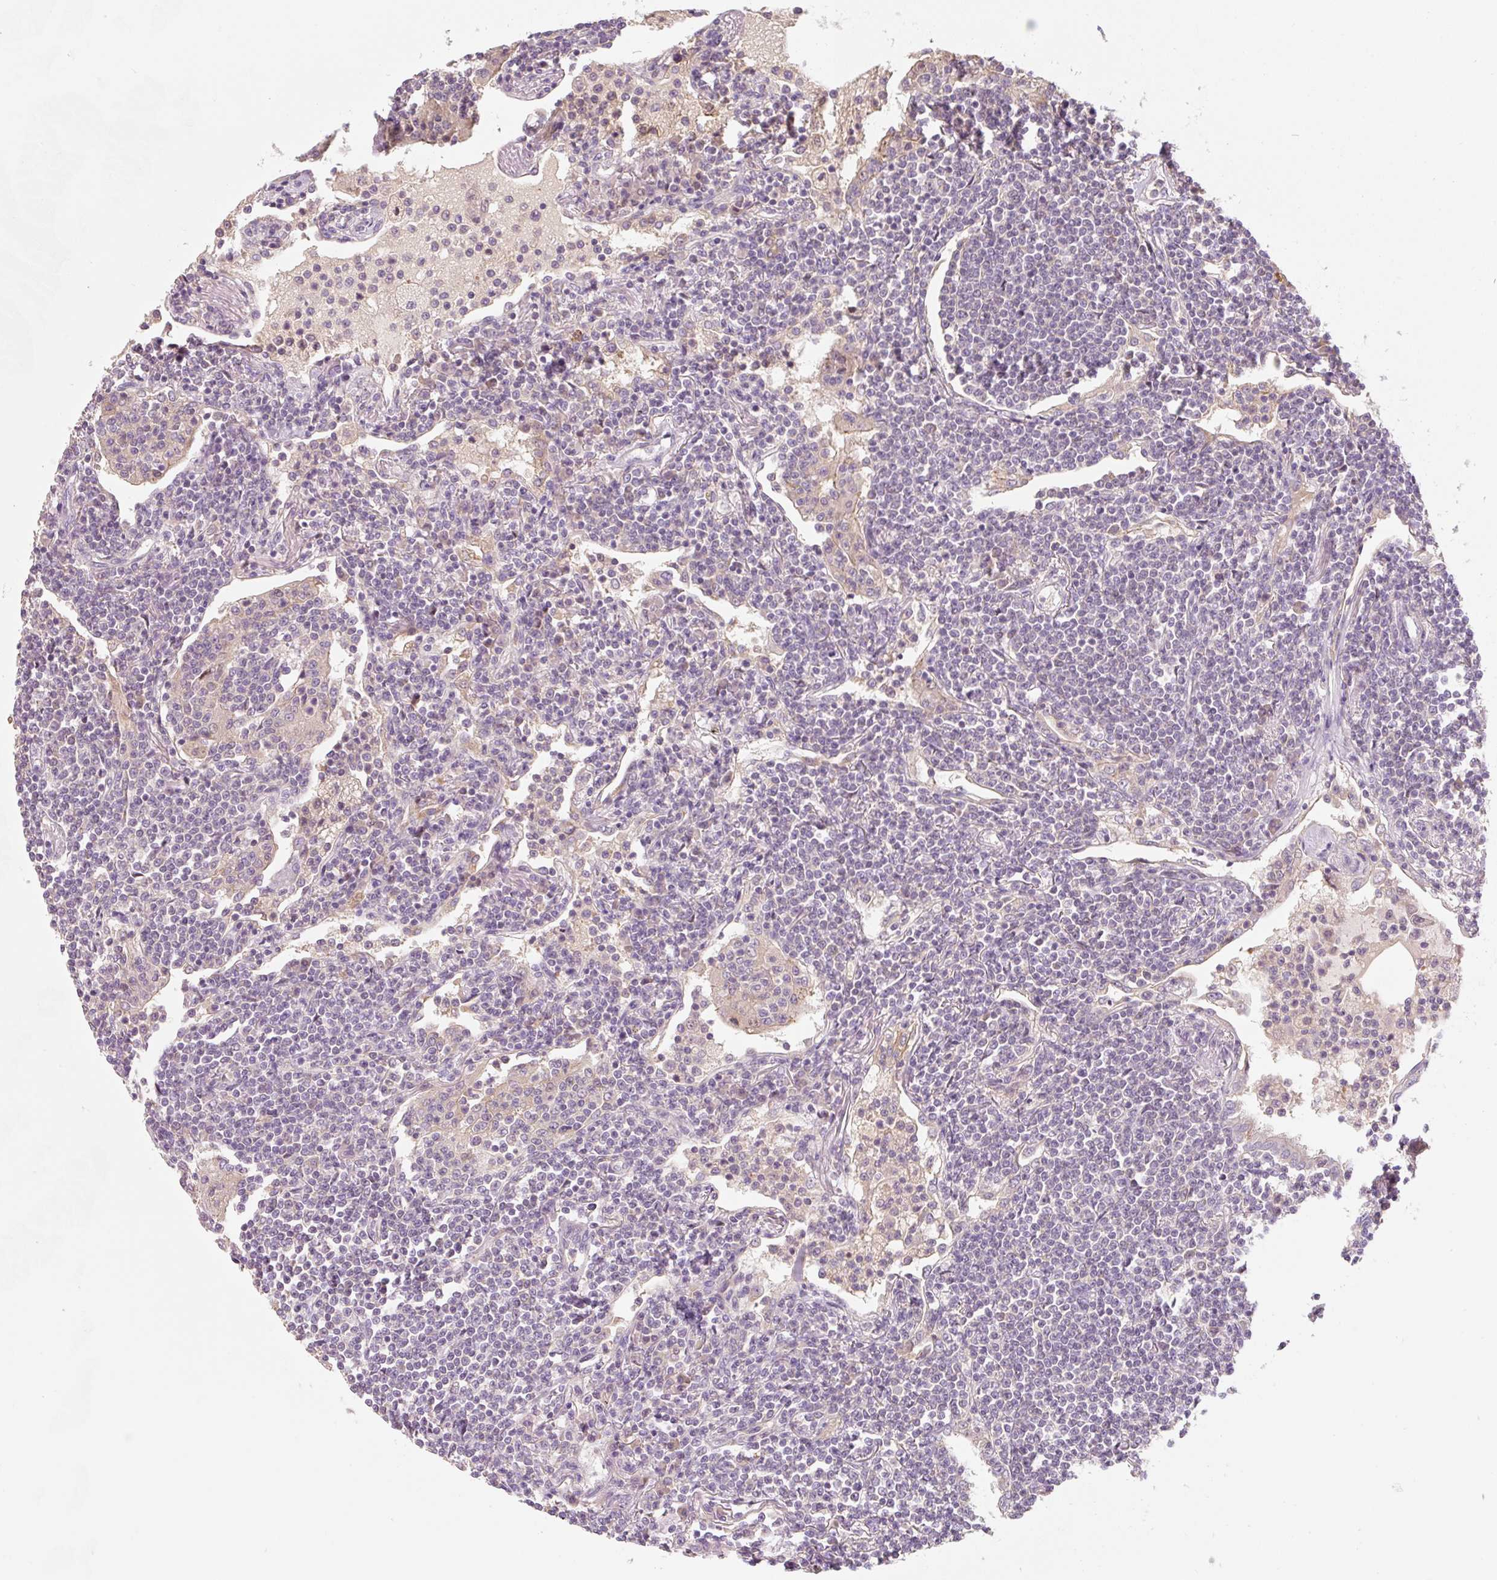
{"staining": {"intensity": "negative", "quantity": "none", "location": "none"}, "tissue": "lymphoma", "cell_type": "Tumor cells", "image_type": "cancer", "snomed": [{"axis": "morphology", "description": "Malignant lymphoma, non-Hodgkin's type, Low grade"}, {"axis": "topography", "description": "Lung"}], "caption": "Immunohistochemistry image of human low-grade malignant lymphoma, non-Hodgkin's type stained for a protein (brown), which reveals no staining in tumor cells.", "gene": "MIA2", "patient": {"sex": "female", "age": 71}}